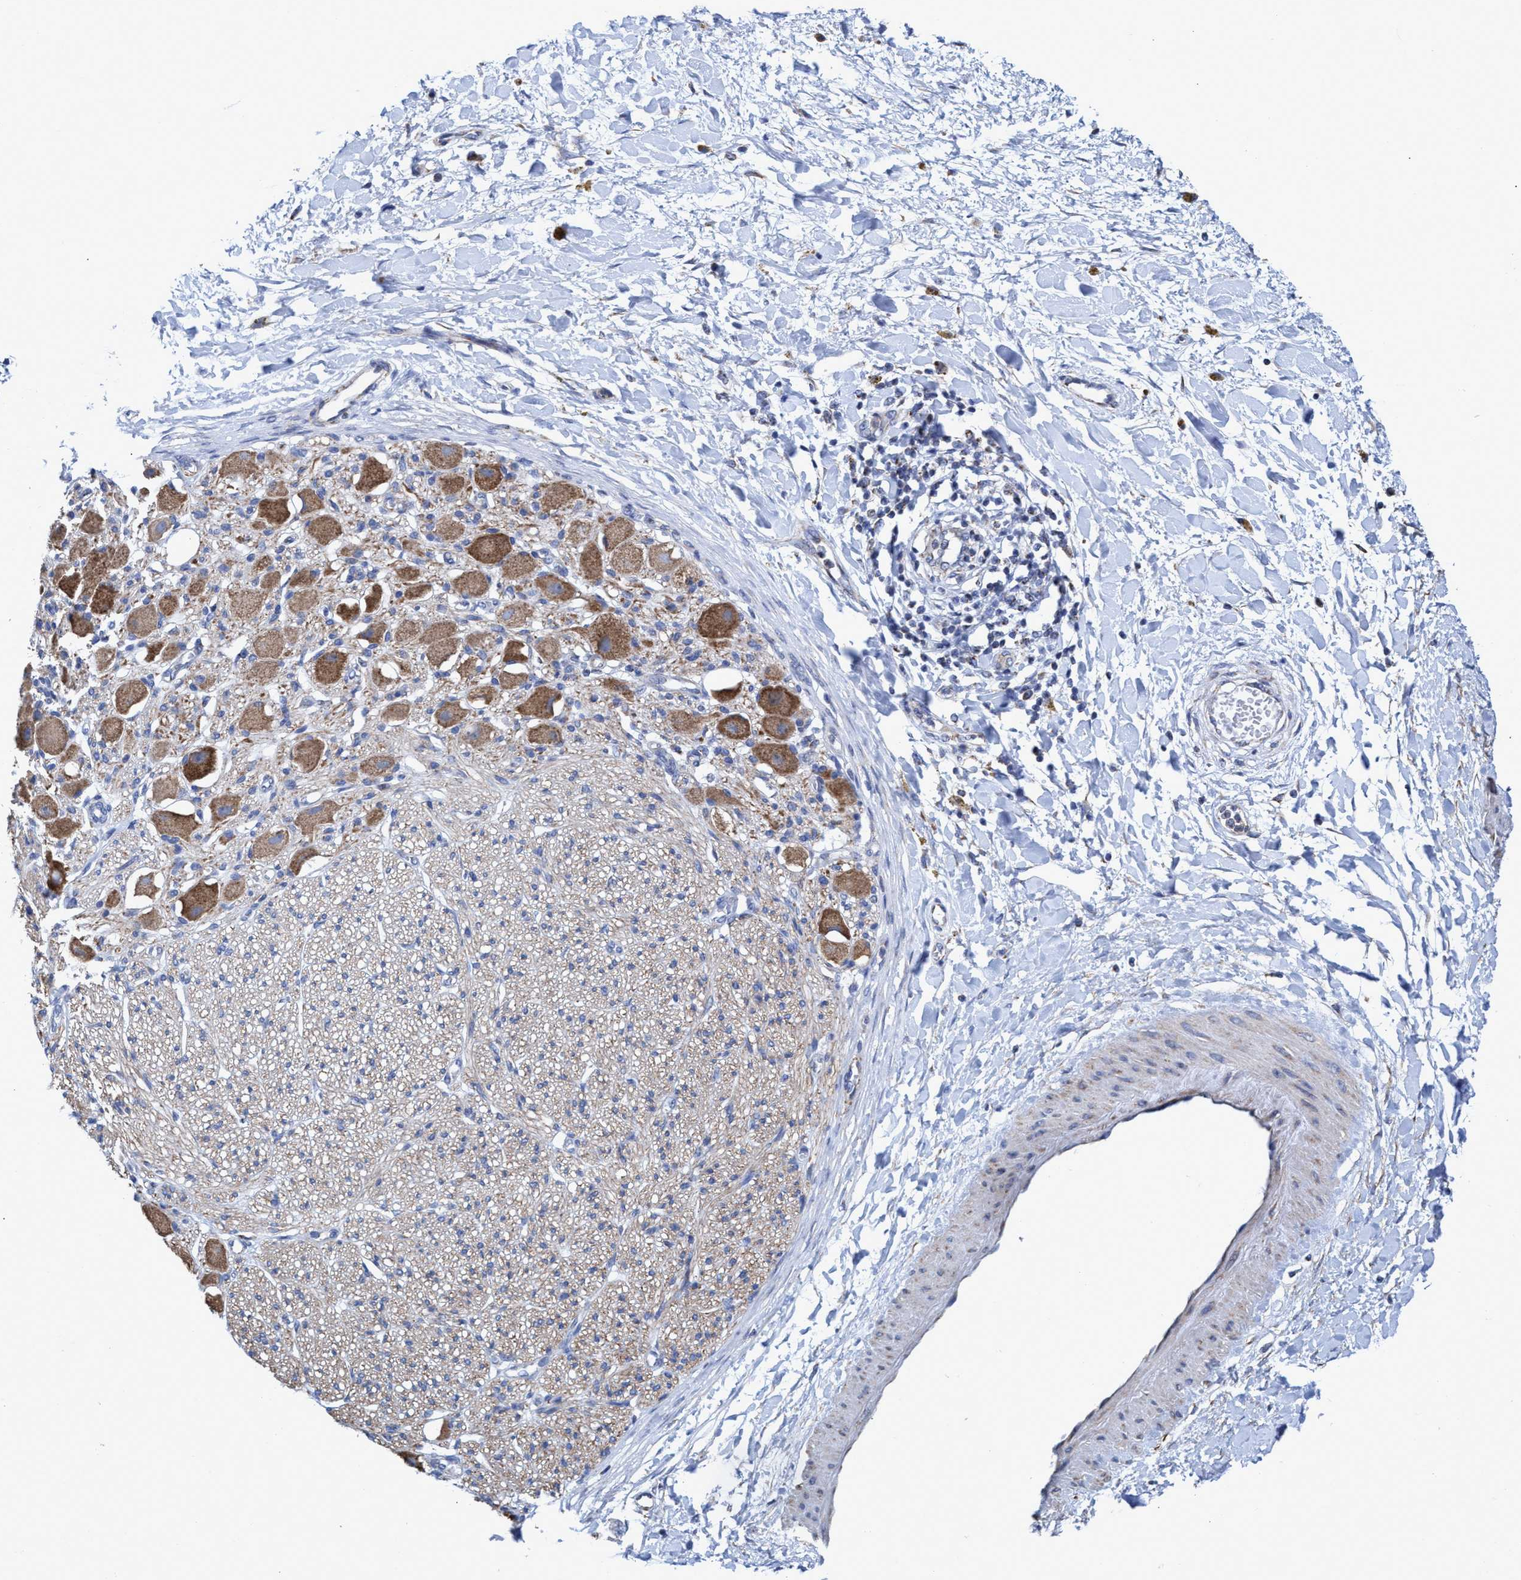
{"staining": {"intensity": "negative", "quantity": "none", "location": "none"}, "tissue": "adipose tissue", "cell_type": "Adipocytes", "image_type": "normal", "snomed": [{"axis": "morphology", "description": "Normal tissue, NOS"}, {"axis": "topography", "description": "Kidney"}, {"axis": "topography", "description": "Peripheral nerve tissue"}], "caption": "Immunohistochemistry micrograph of normal human adipose tissue stained for a protein (brown), which displays no staining in adipocytes.", "gene": "ZNF750", "patient": {"sex": "male", "age": 7}}